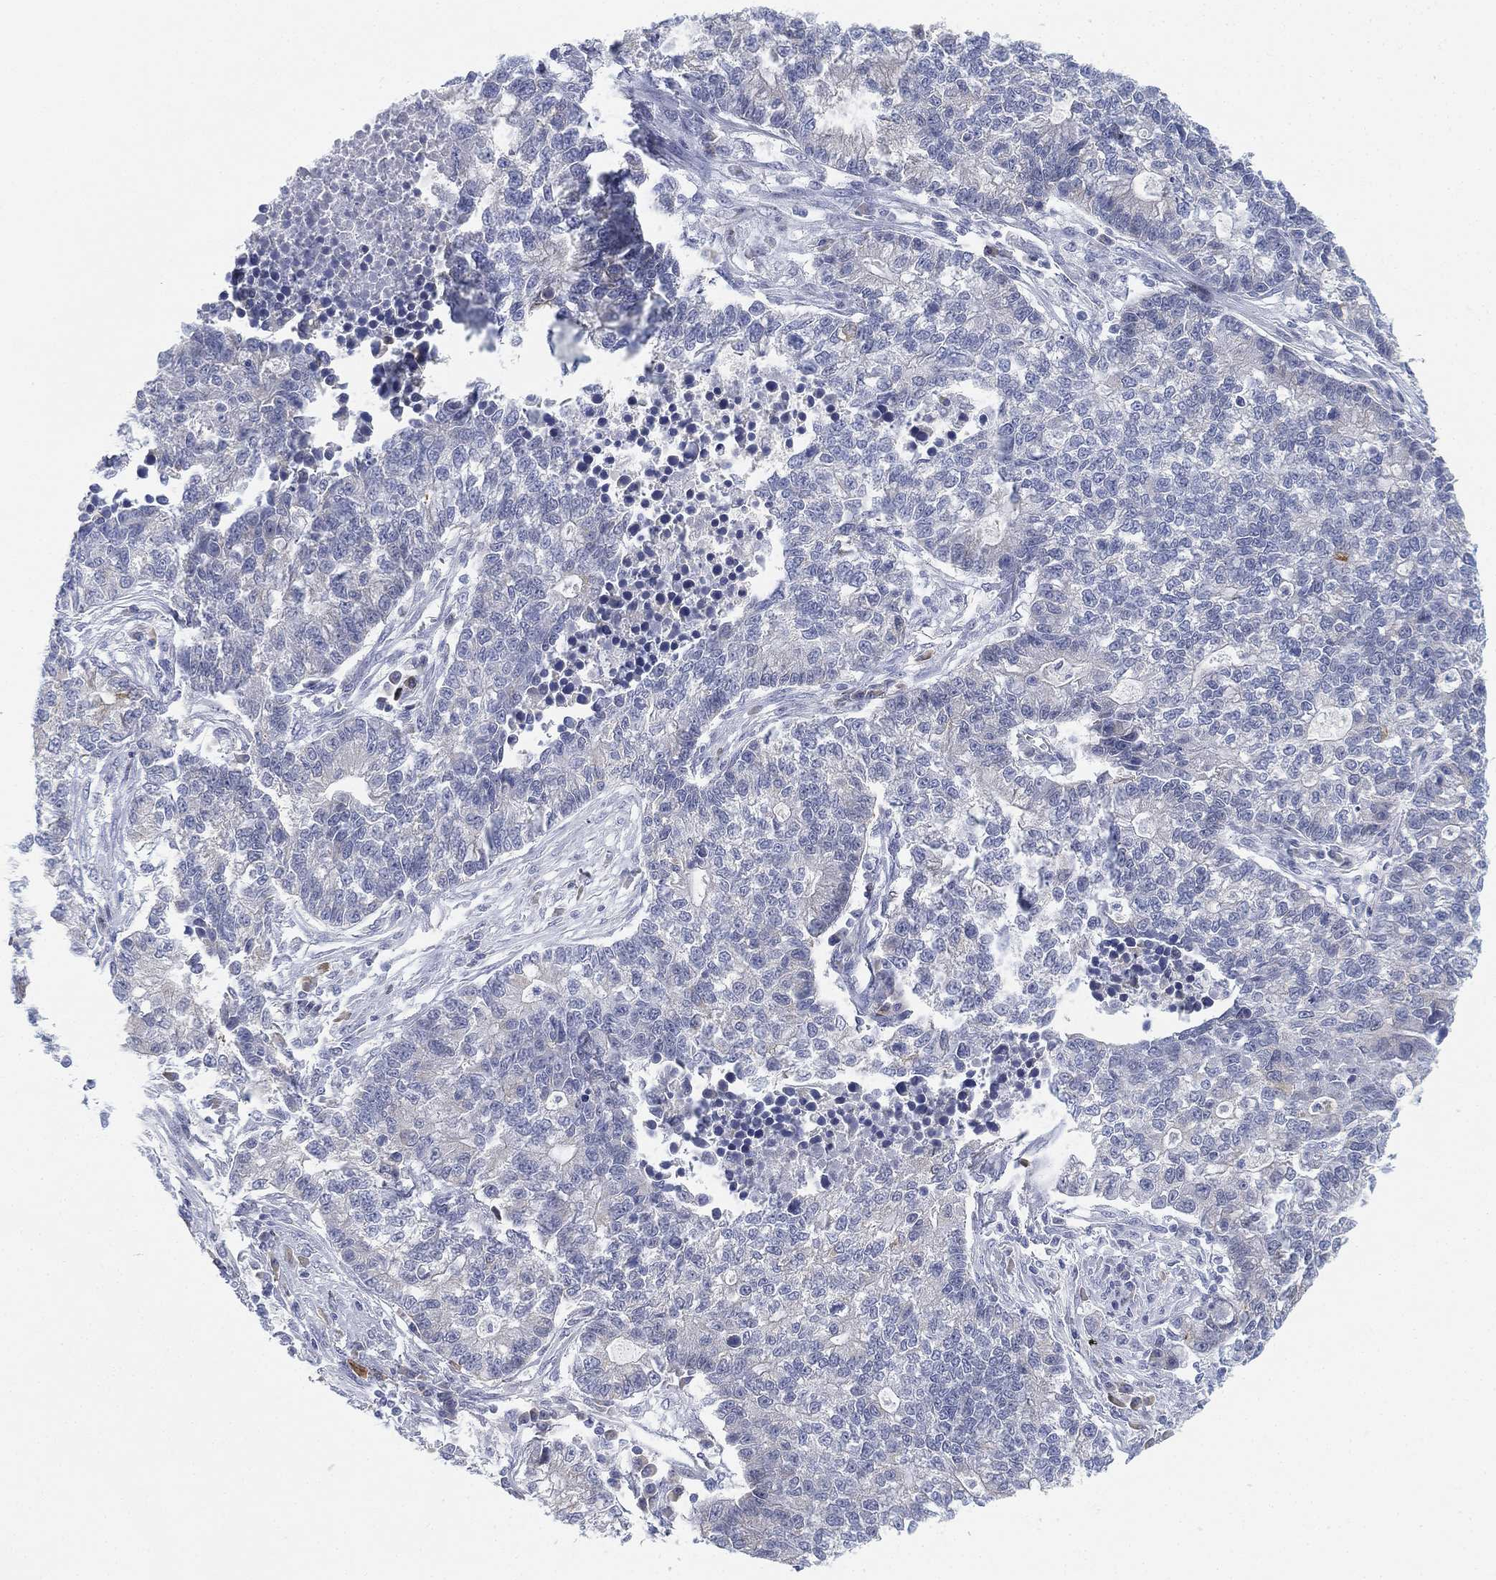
{"staining": {"intensity": "negative", "quantity": "none", "location": "none"}, "tissue": "lung cancer", "cell_type": "Tumor cells", "image_type": "cancer", "snomed": [{"axis": "morphology", "description": "Adenocarcinoma, NOS"}, {"axis": "topography", "description": "Lung"}], "caption": "A high-resolution micrograph shows immunohistochemistry staining of lung adenocarcinoma, which reveals no significant positivity in tumor cells. (DAB immunohistochemistry (IHC) with hematoxylin counter stain).", "gene": "GCNA", "patient": {"sex": "male", "age": 57}}